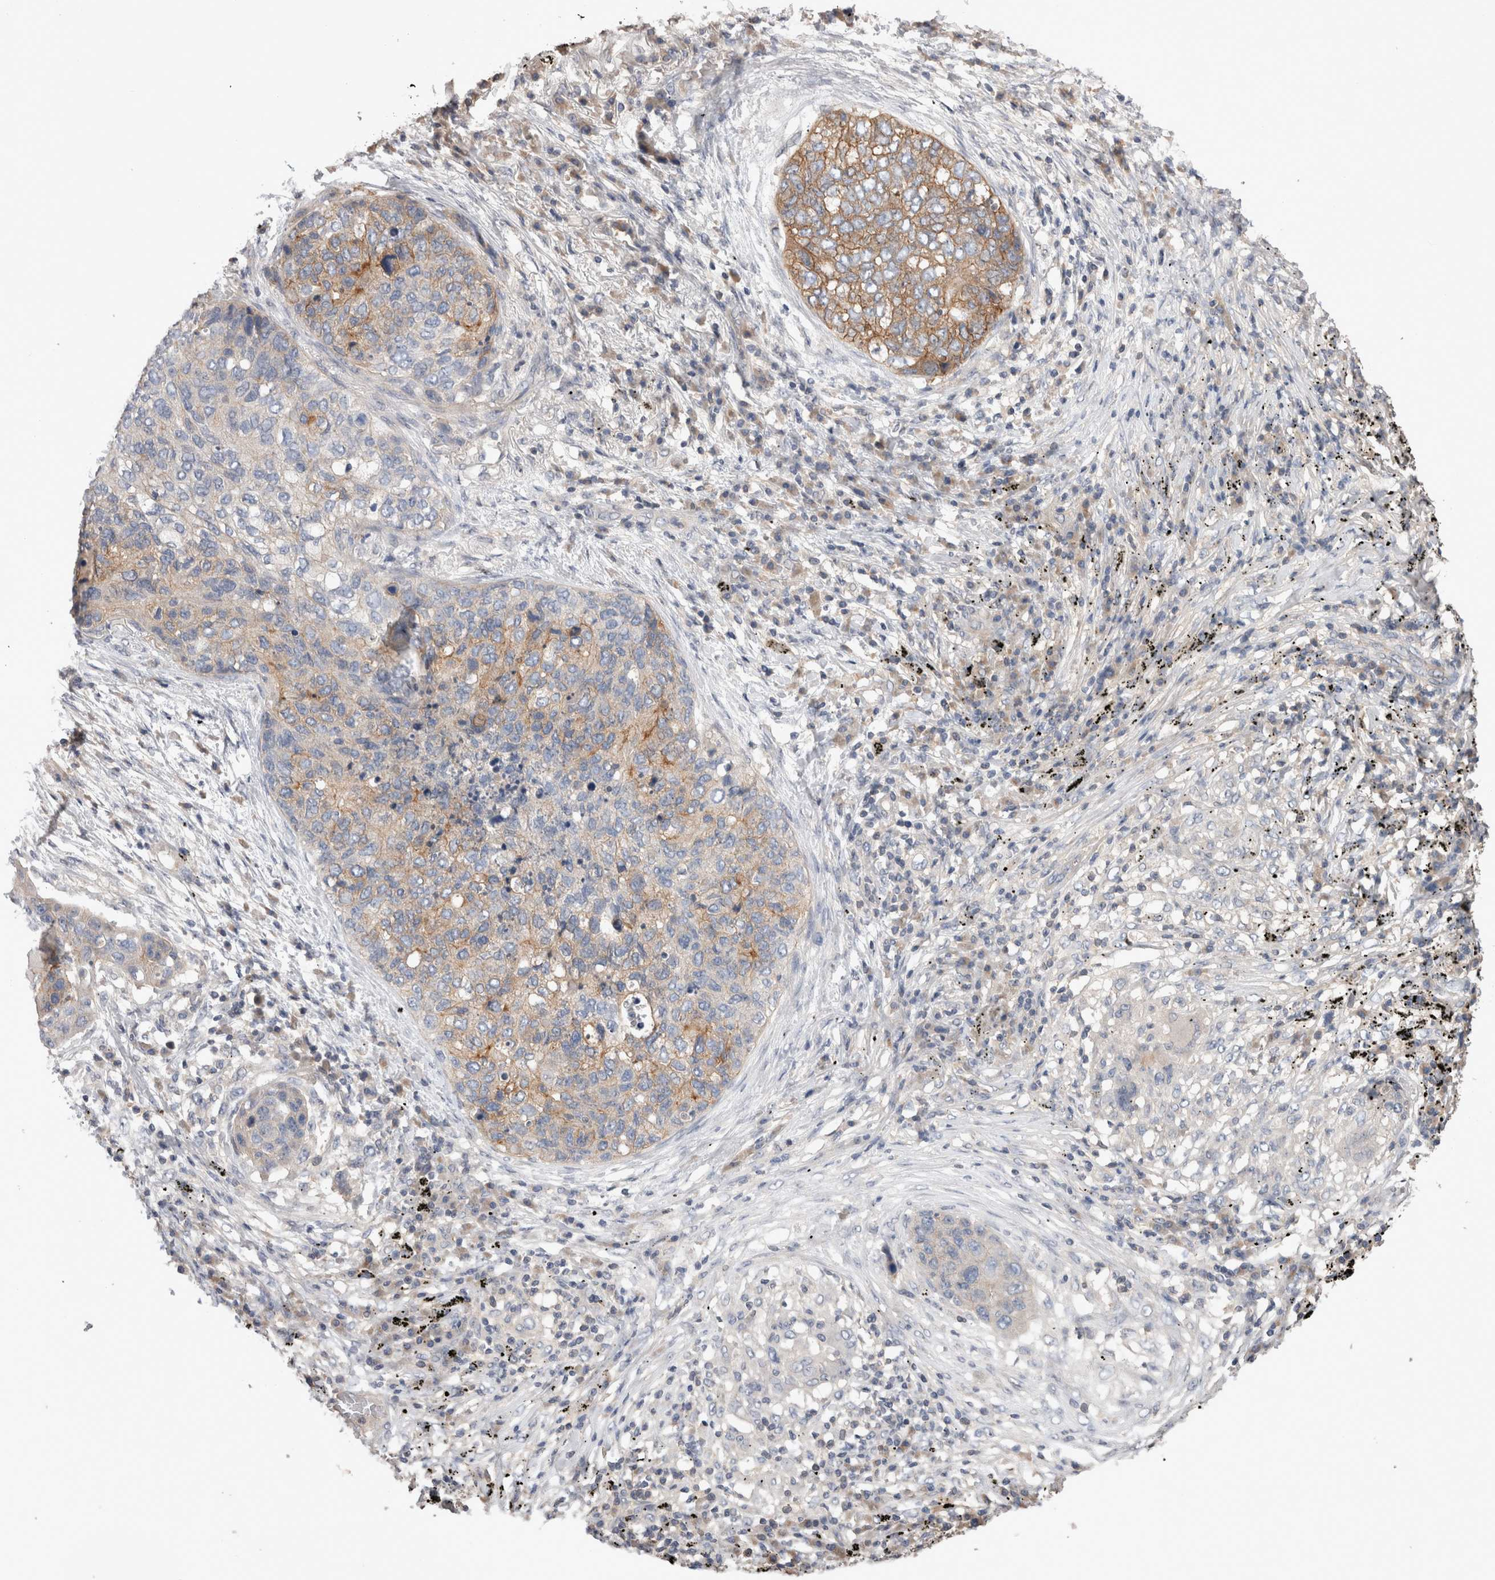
{"staining": {"intensity": "moderate", "quantity": "25%-75%", "location": "cytoplasmic/membranous"}, "tissue": "lung cancer", "cell_type": "Tumor cells", "image_type": "cancer", "snomed": [{"axis": "morphology", "description": "Squamous cell carcinoma, NOS"}, {"axis": "topography", "description": "Lung"}], "caption": "Lung cancer (squamous cell carcinoma) was stained to show a protein in brown. There is medium levels of moderate cytoplasmic/membranous expression in approximately 25%-75% of tumor cells. The protein is stained brown, and the nuclei are stained in blue (DAB IHC with brightfield microscopy, high magnification).", "gene": "OTOR", "patient": {"sex": "female", "age": 63}}